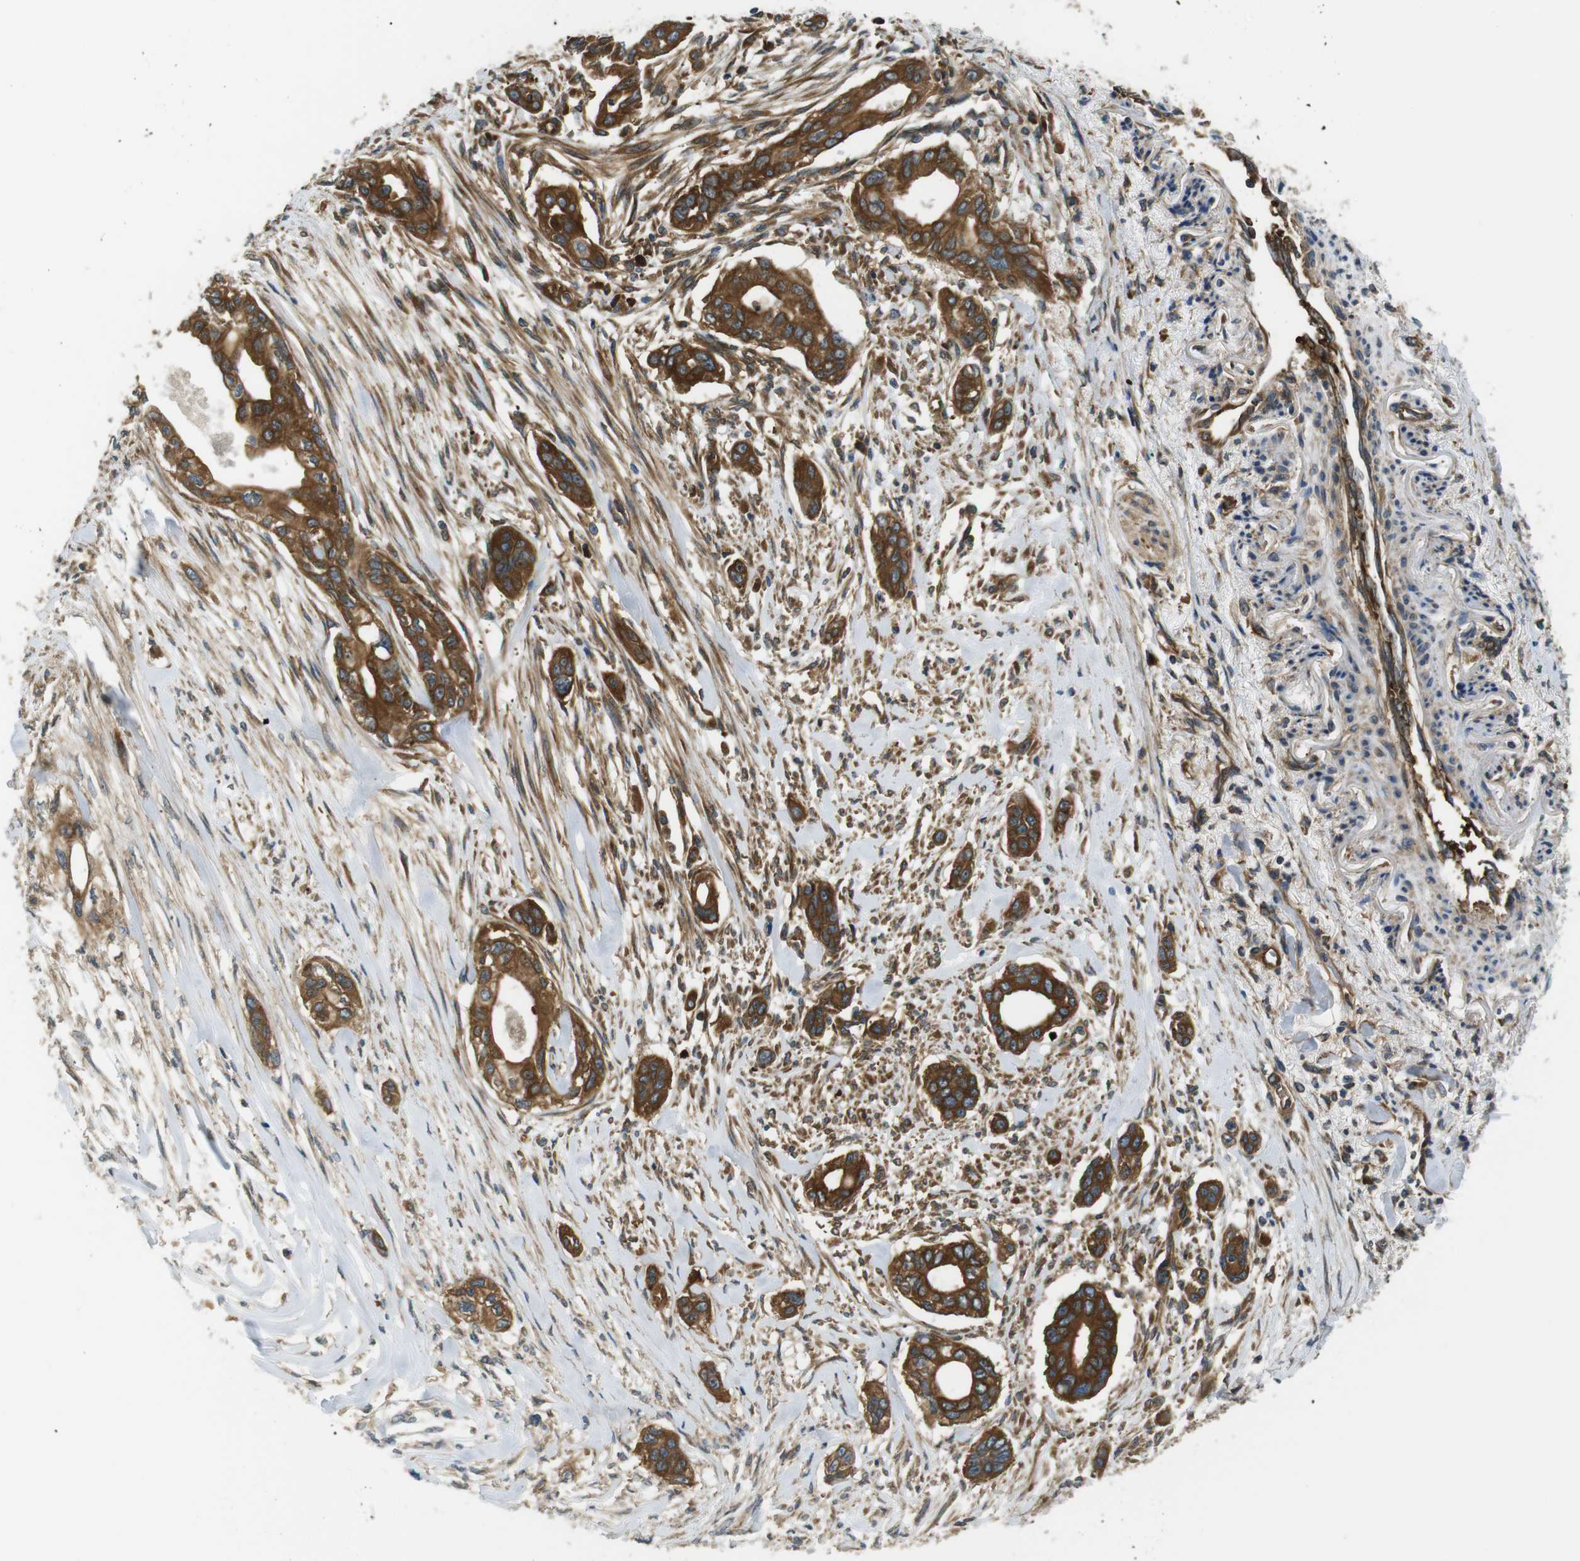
{"staining": {"intensity": "moderate", "quantity": ">75%", "location": "cytoplasmic/membranous"}, "tissue": "pancreatic cancer", "cell_type": "Tumor cells", "image_type": "cancer", "snomed": [{"axis": "morphology", "description": "Adenocarcinoma, NOS"}, {"axis": "topography", "description": "Pancreas"}], "caption": "This is a histology image of immunohistochemistry (IHC) staining of pancreatic adenocarcinoma, which shows moderate positivity in the cytoplasmic/membranous of tumor cells.", "gene": "TSC1", "patient": {"sex": "female", "age": 60}}